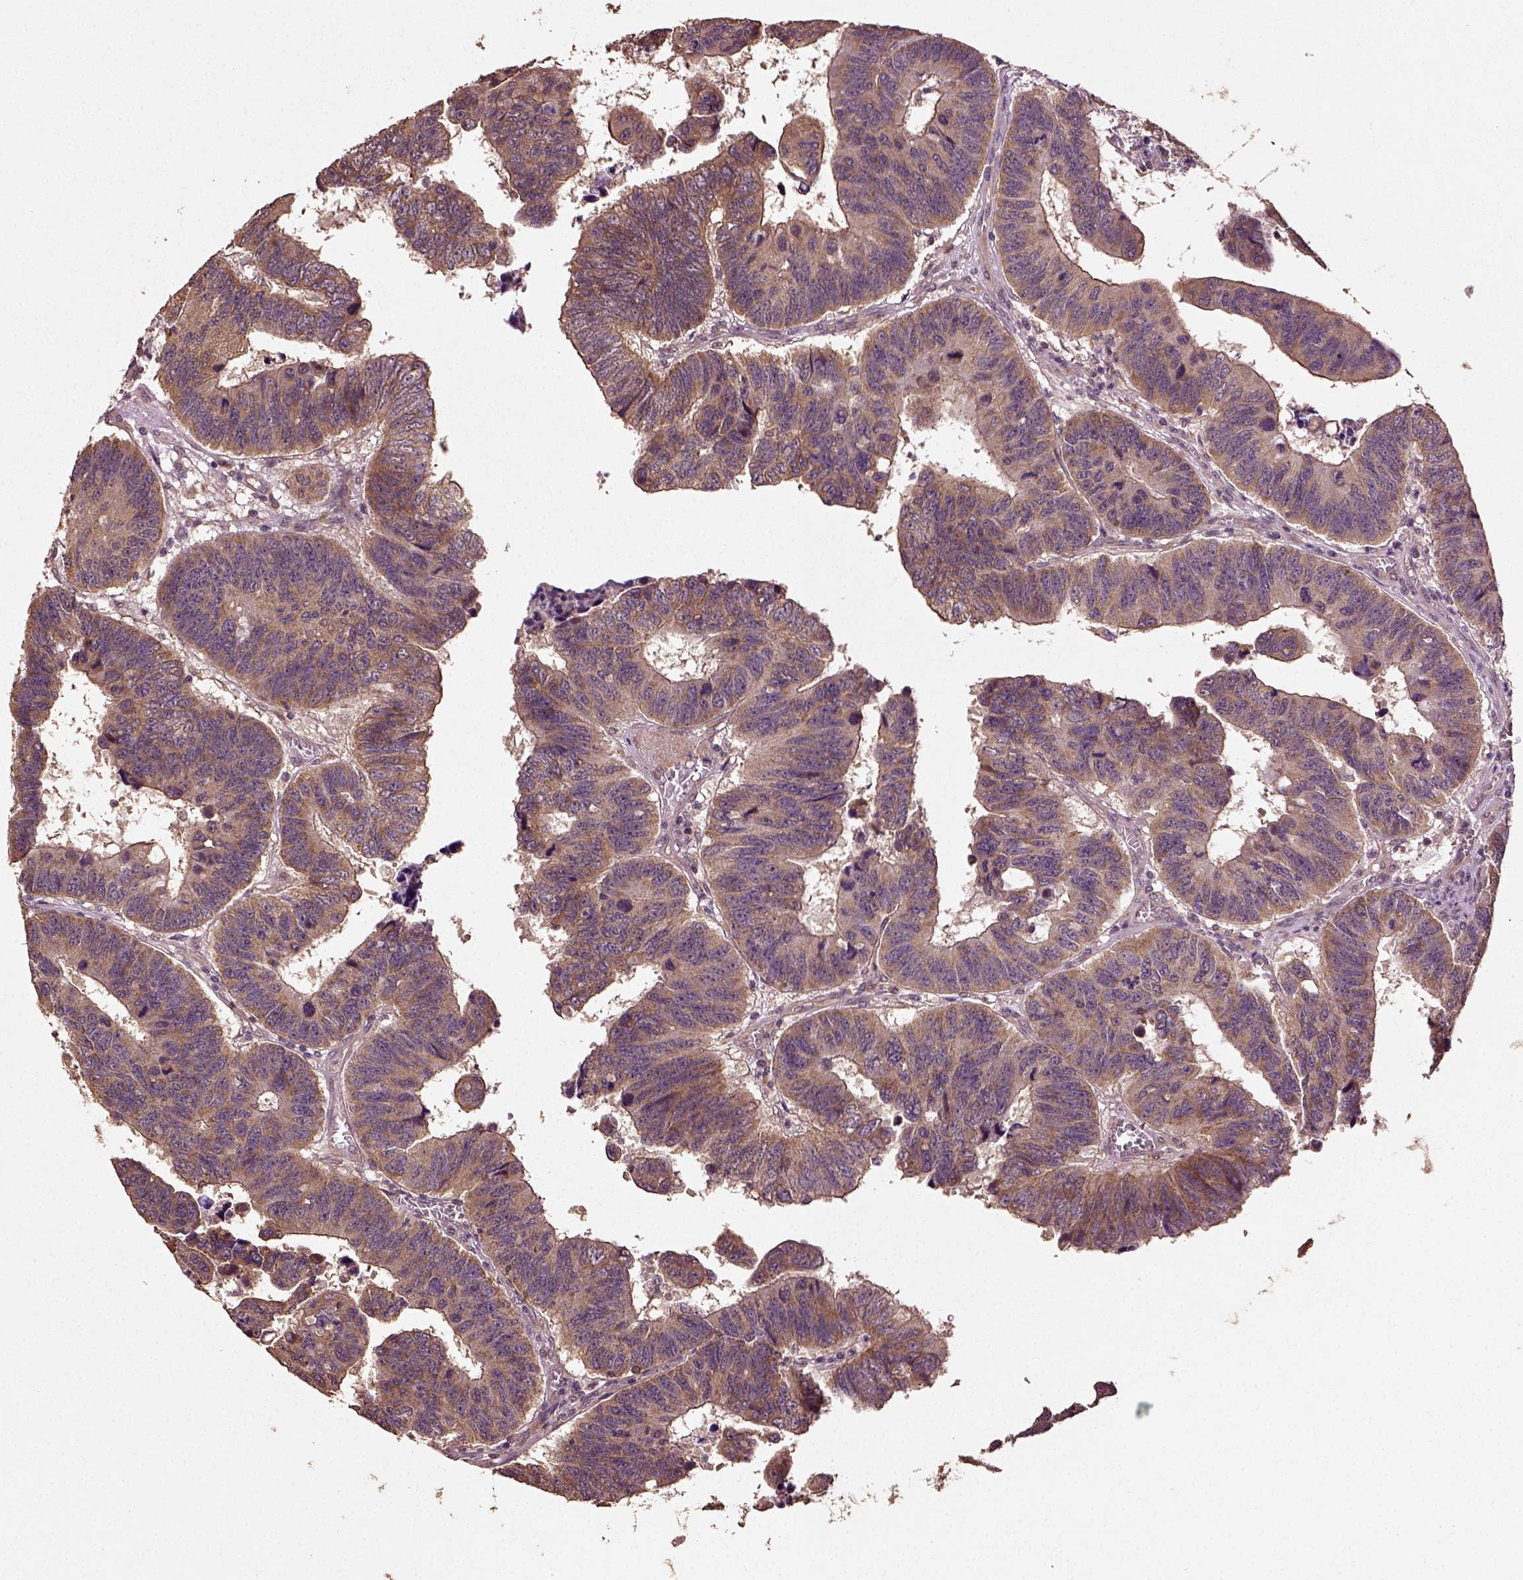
{"staining": {"intensity": "moderate", "quantity": "25%-75%", "location": "cytoplasmic/membranous"}, "tissue": "colorectal cancer", "cell_type": "Tumor cells", "image_type": "cancer", "snomed": [{"axis": "morphology", "description": "Adenocarcinoma, NOS"}, {"axis": "topography", "description": "Appendix"}, {"axis": "topography", "description": "Colon"}, {"axis": "topography", "description": "Cecum"}, {"axis": "topography", "description": "Colon asc"}], "caption": "Immunohistochemical staining of adenocarcinoma (colorectal) exhibits medium levels of moderate cytoplasmic/membranous positivity in about 25%-75% of tumor cells.", "gene": "ERV3-1", "patient": {"sex": "female", "age": 85}}